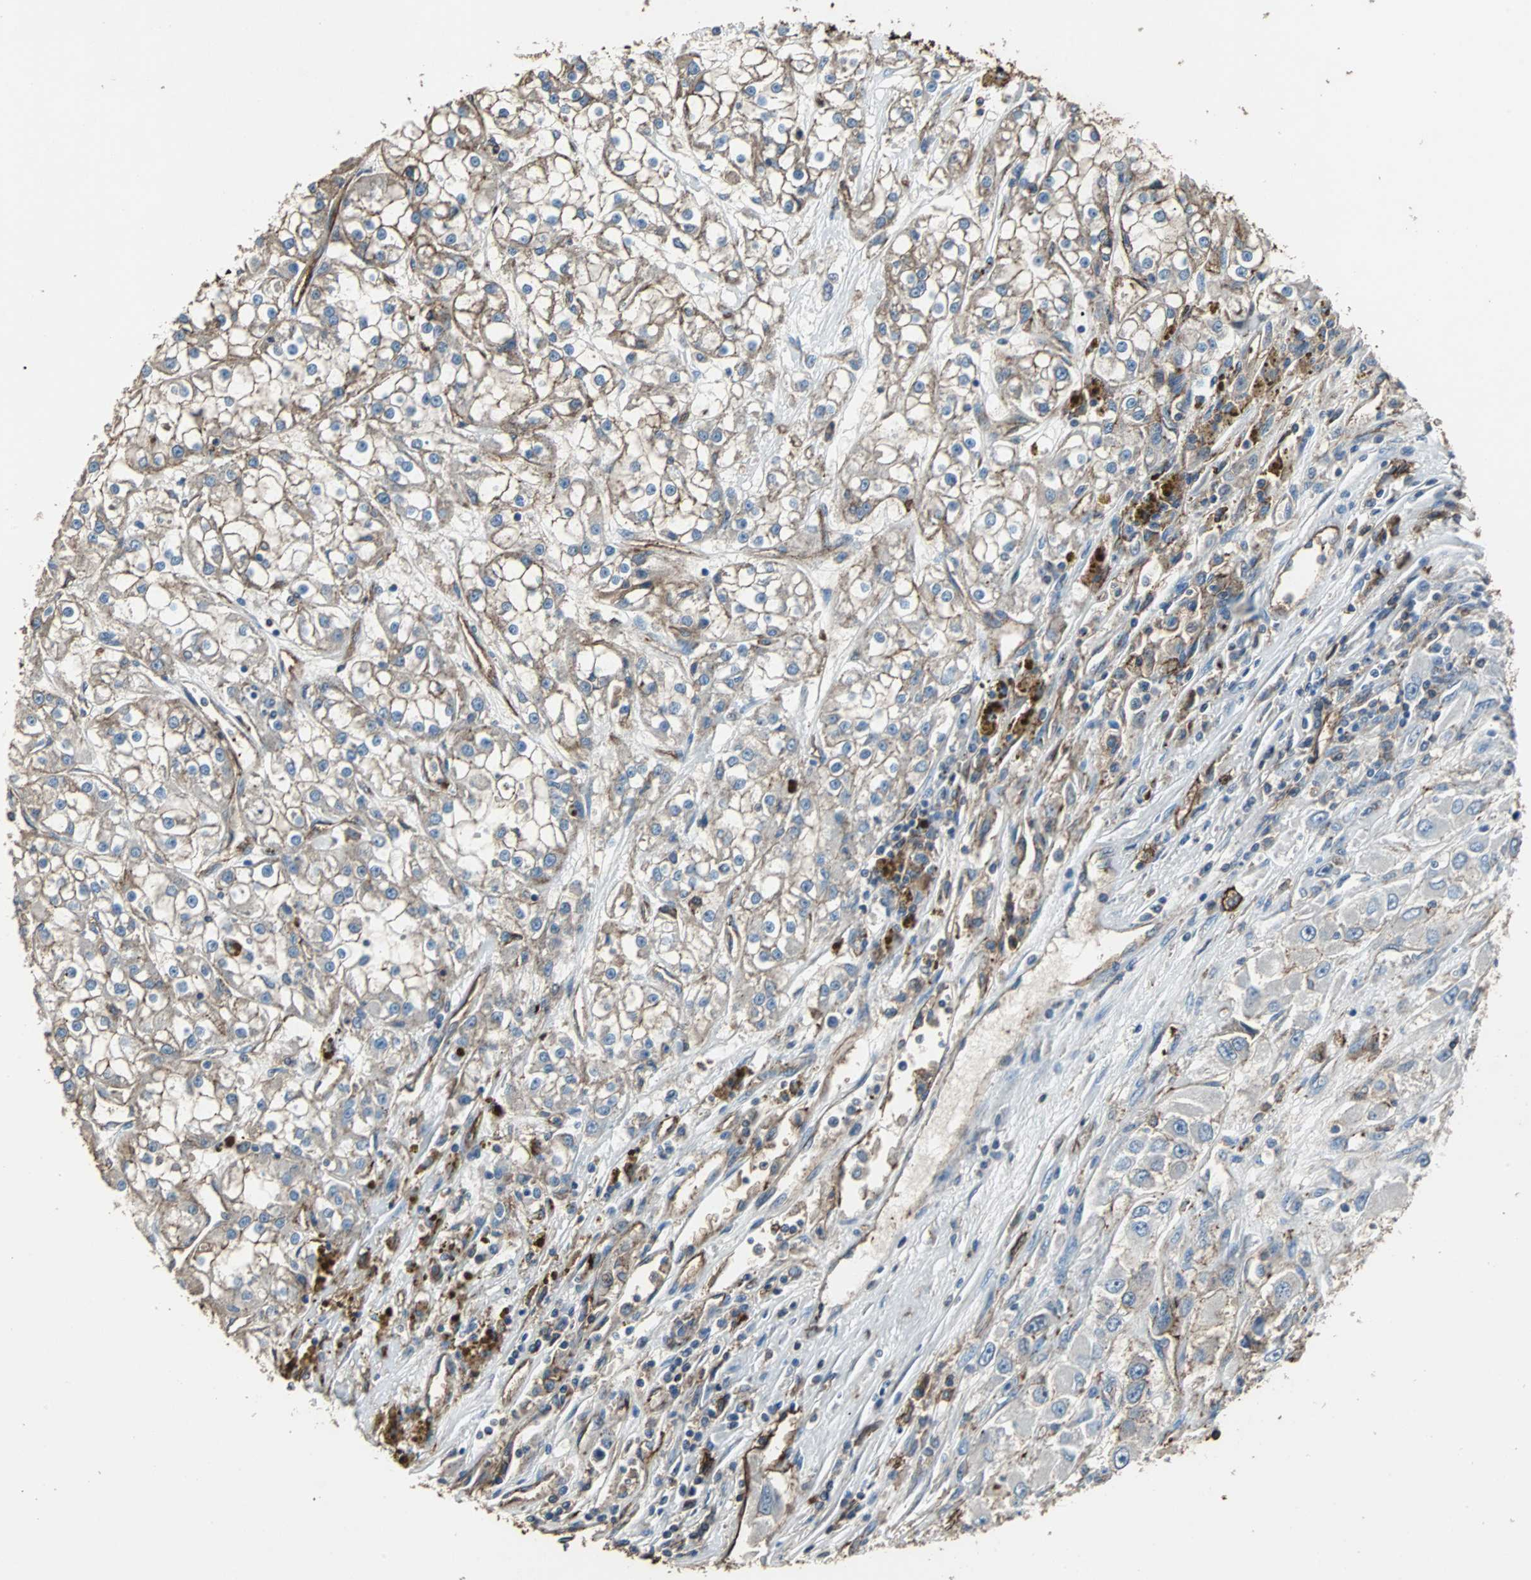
{"staining": {"intensity": "weak", "quantity": ">75%", "location": "cytoplasmic/membranous"}, "tissue": "renal cancer", "cell_type": "Tumor cells", "image_type": "cancer", "snomed": [{"axis": "morphology", "description": "Adenocarcinoma, NOS"}, {"axis": "topography", "description": "Kidney"}], "caption": "Immunohistochemistry image of human renal cancer stained for a protein (brown), which demonstrates low levels of weak cytoplasmic/membranous positivity in approximately >75% of tumor cells.", "gene": "F11R", "patient": {"sex": "female", "age": 52}}